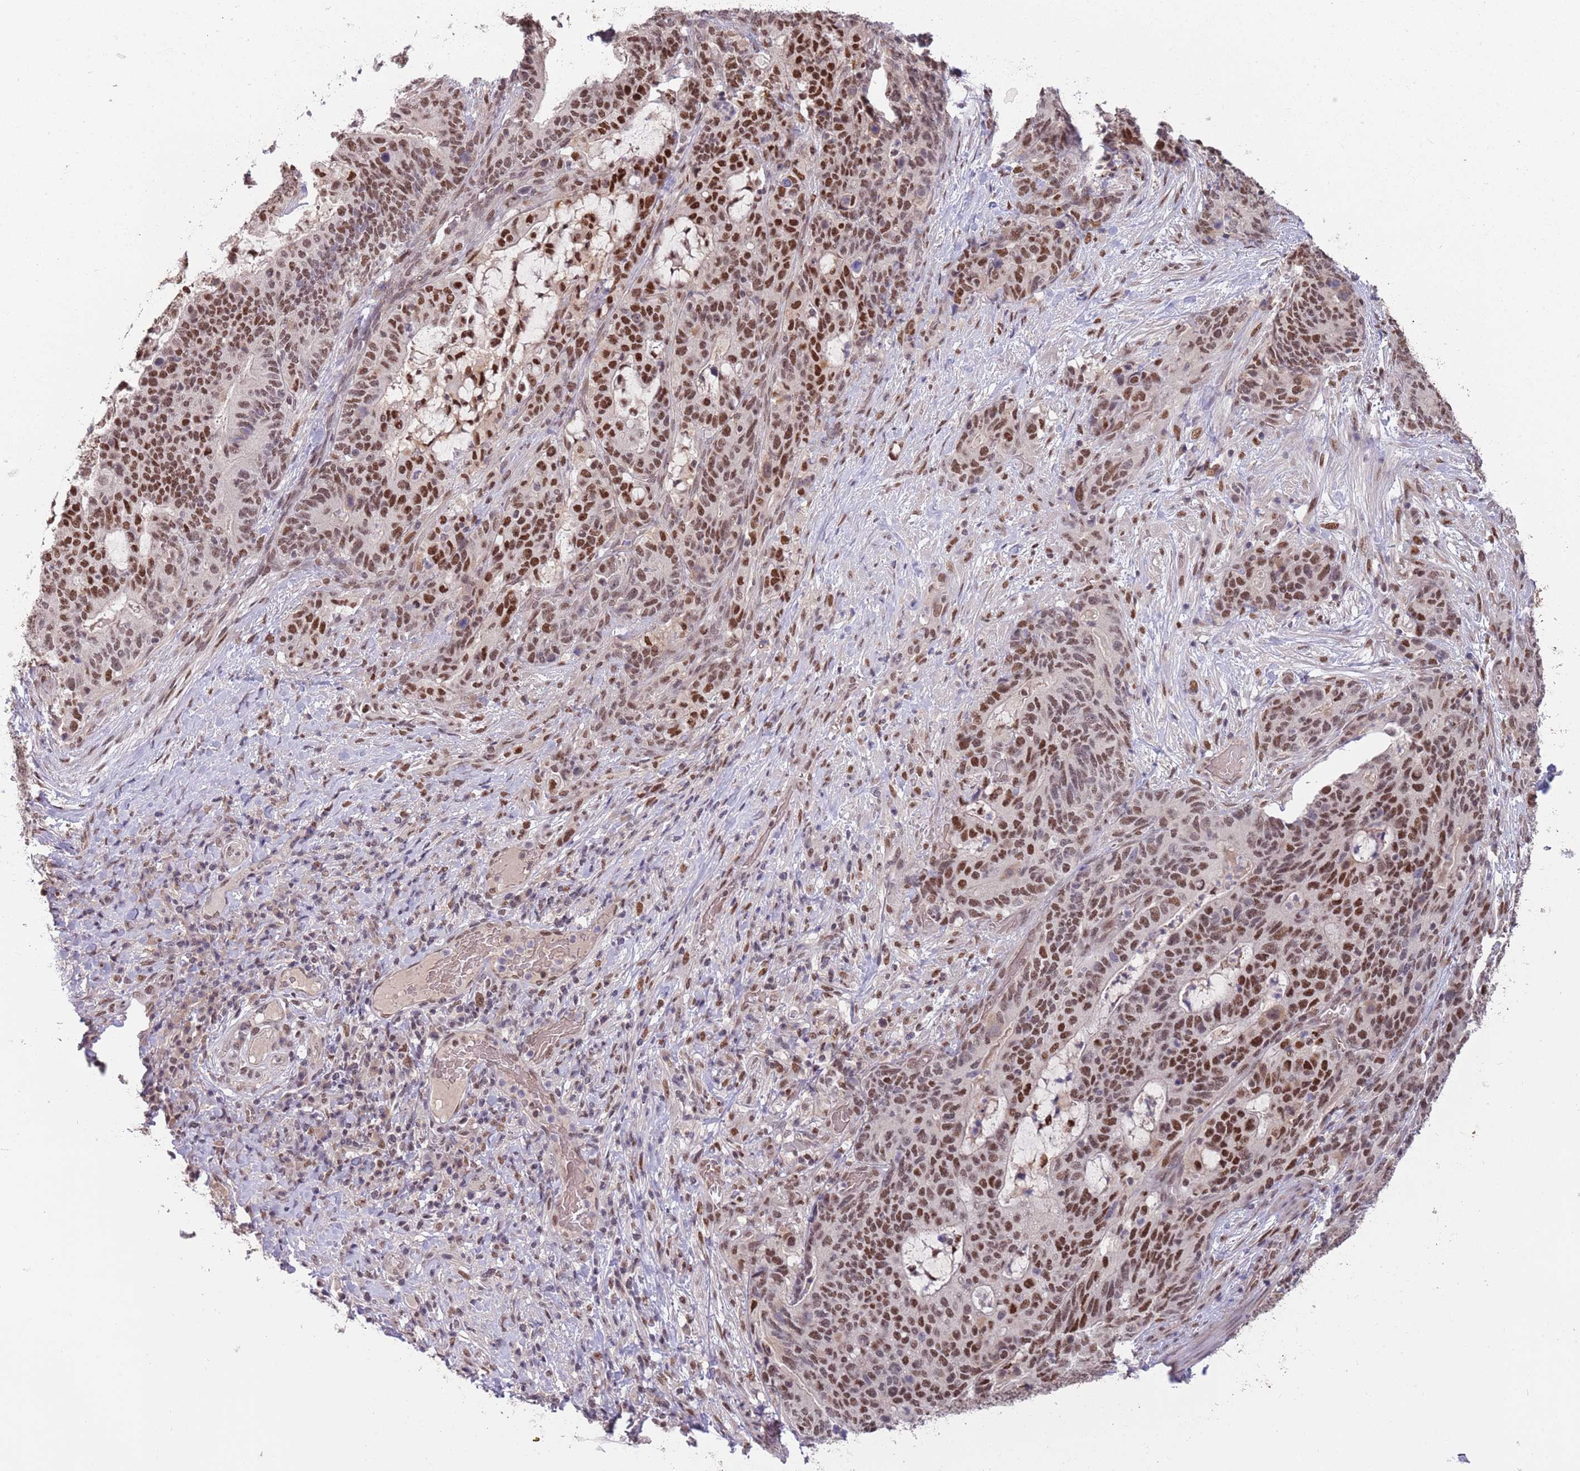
{"staining": {"intensity": "strong", "quantity": "25%-75%", "location": "nuclear"}, "tissue": "stomach cancer", "cell_type": "Tumor cells", "image_type": "cancer", "snomed": [{"axis": "morphology", "description": "Normal tissue, NOS"}, {"axis": "morphology", "description": "Adenocarcinoma, NOS"}, {"axis": "topography", "description": "Stomach"}], "caption": "Immunohistochemical staining of stomach cancer reveals high levels of strong nuclear protein expression in about 25%-75% of tumor cells.", "gene": "ZBTB7A", "patient": {"sex": "female", "age": 64}}